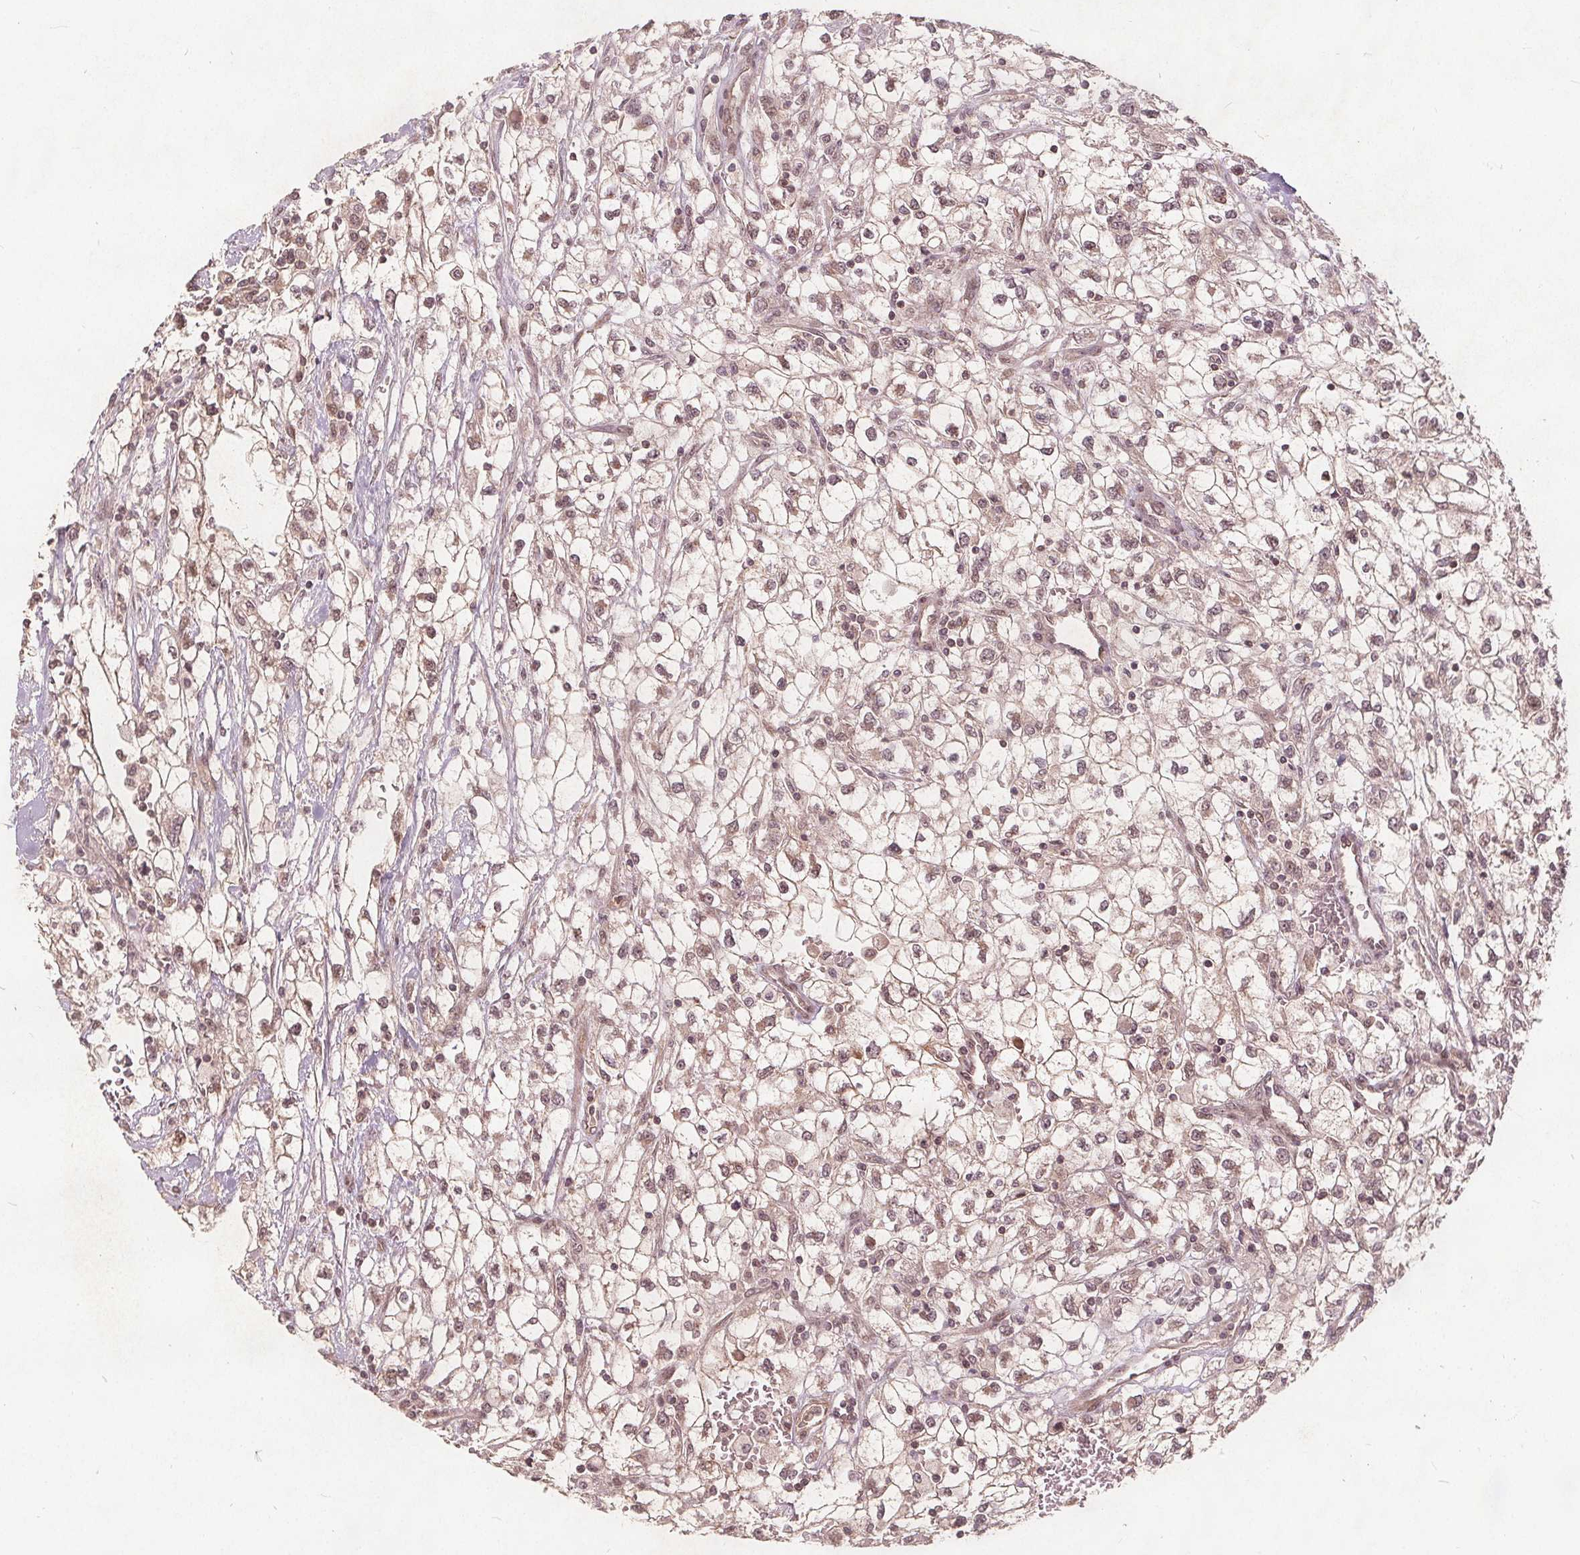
{"staining": {"intensity": "moderate", "quantity": ">75%", "location": "nuclear"}, "tissue": "renal cancer", "cell_type": "Tumor cells", "image_type": "cancer", "snomed": [{"axis": "morphology", "description": "Adenocarcinoma, NOS"}, {"axis": "topography", "description": "Kidney"}], "caption": "Immunohistochemistry (IHC) histopathology image of renal cancer (adenocarcinoma) stained for a protein (brown), which shows medium levels of moderate nuclear expression in approximately >75% of tumor cells.", "gene": "PPP1CB", "patient": {"sex": "male", "age": 59}}